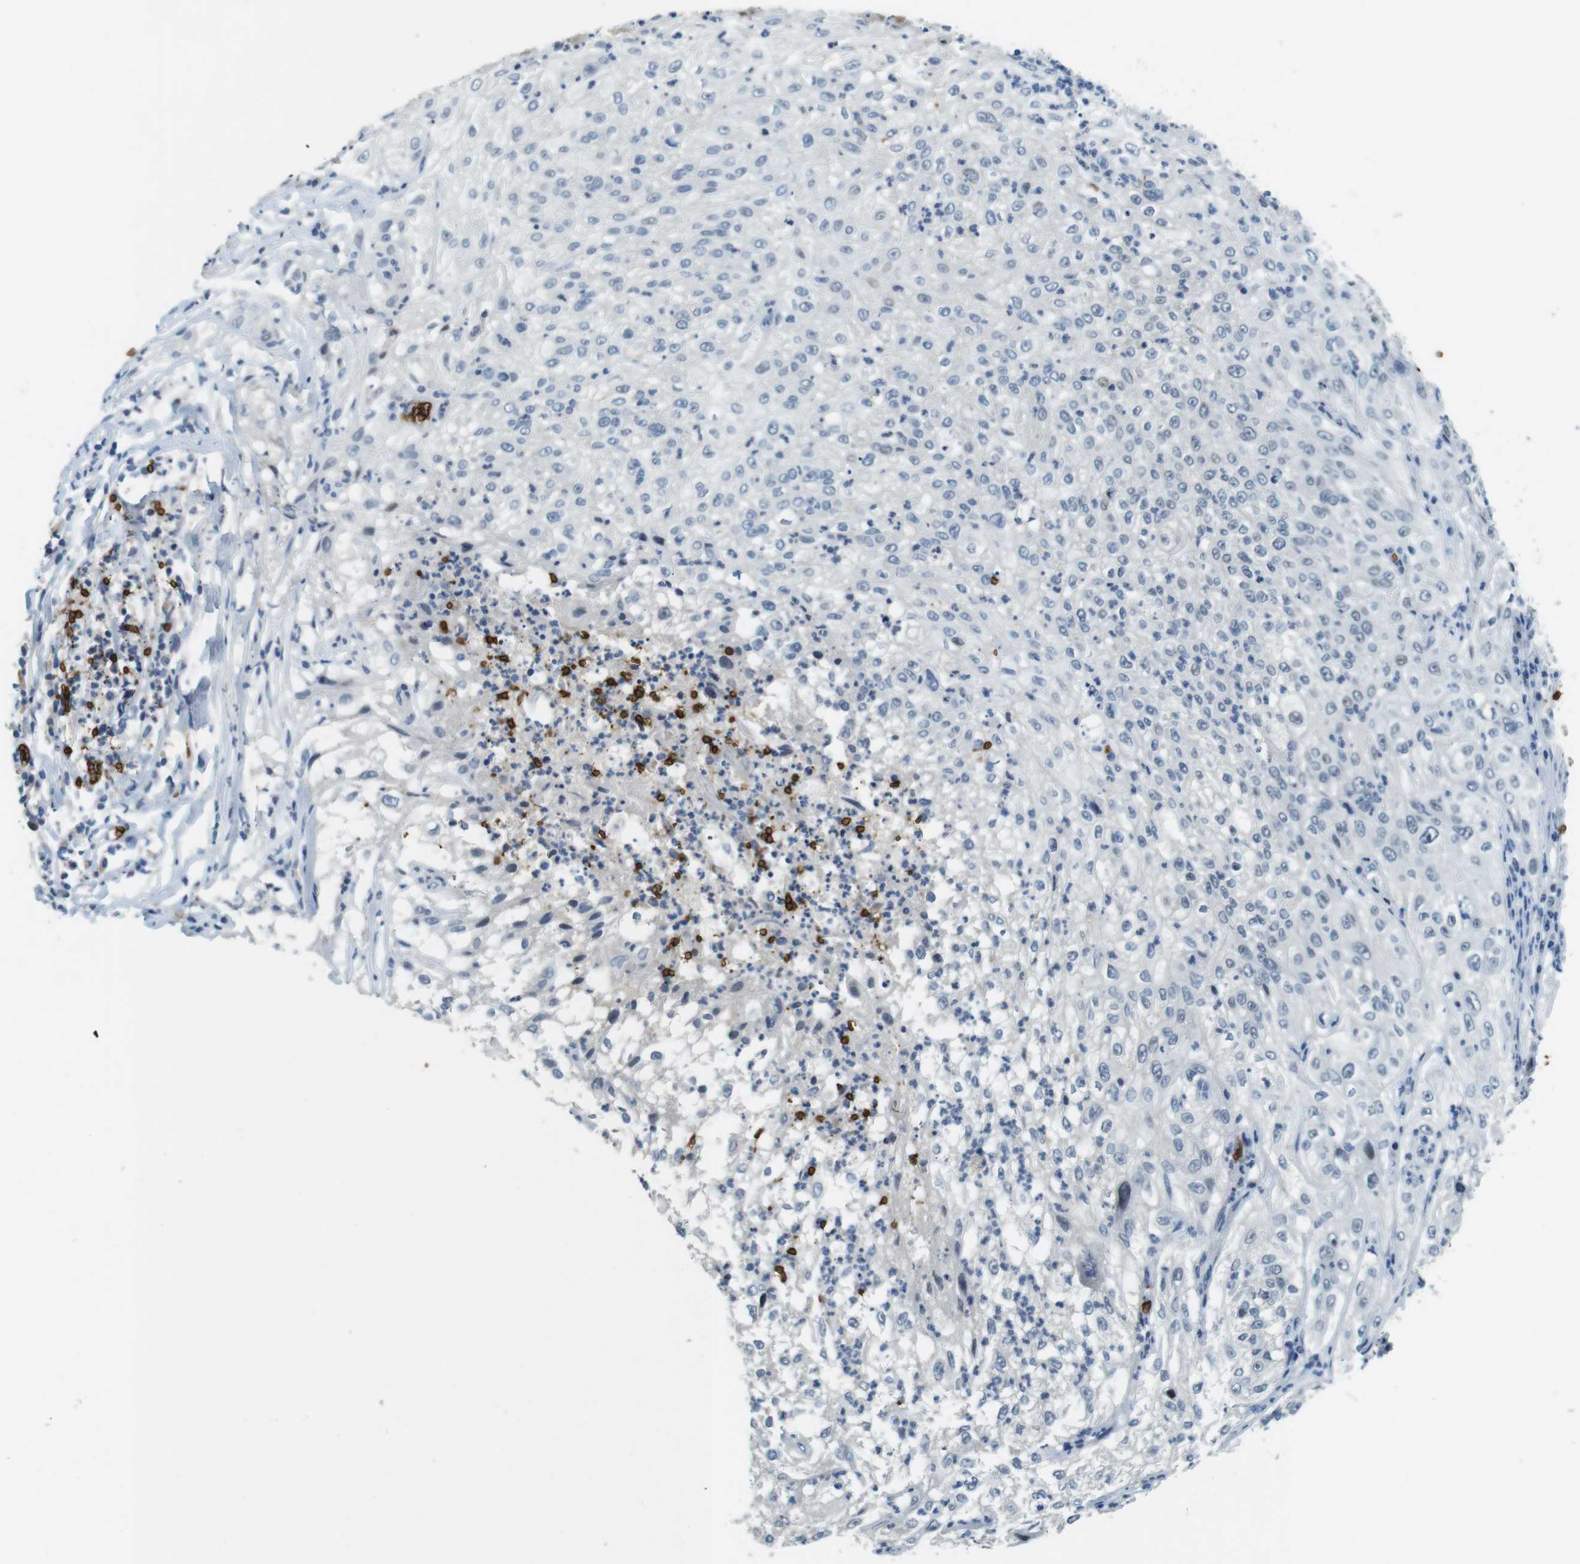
{"staining": {"intensity": "negative", "quantity": "none", "location": "none"}, "tissue": "lung cancer", "cell_type": "Tumor cells", "image_type": "cancer", "snomed": [{"axis": "morphology", "description": "Inflammation, NOS"}, {"axis": "morphology", "description": "Squamous cell carcinoma, NOS"}, {"axis": "topography", "description": "Lymph node"}, {"axis": "topography", "description": "Soft tissue"}, {"axis": "topography", "description": "Lung"}], "caption": "The photomicrograph displays no significant positivity in tumor cells of squamous cell carcinoma (lung).", "gene": "SLC4A1", "patient": {"sex": "male", "age": 66}}